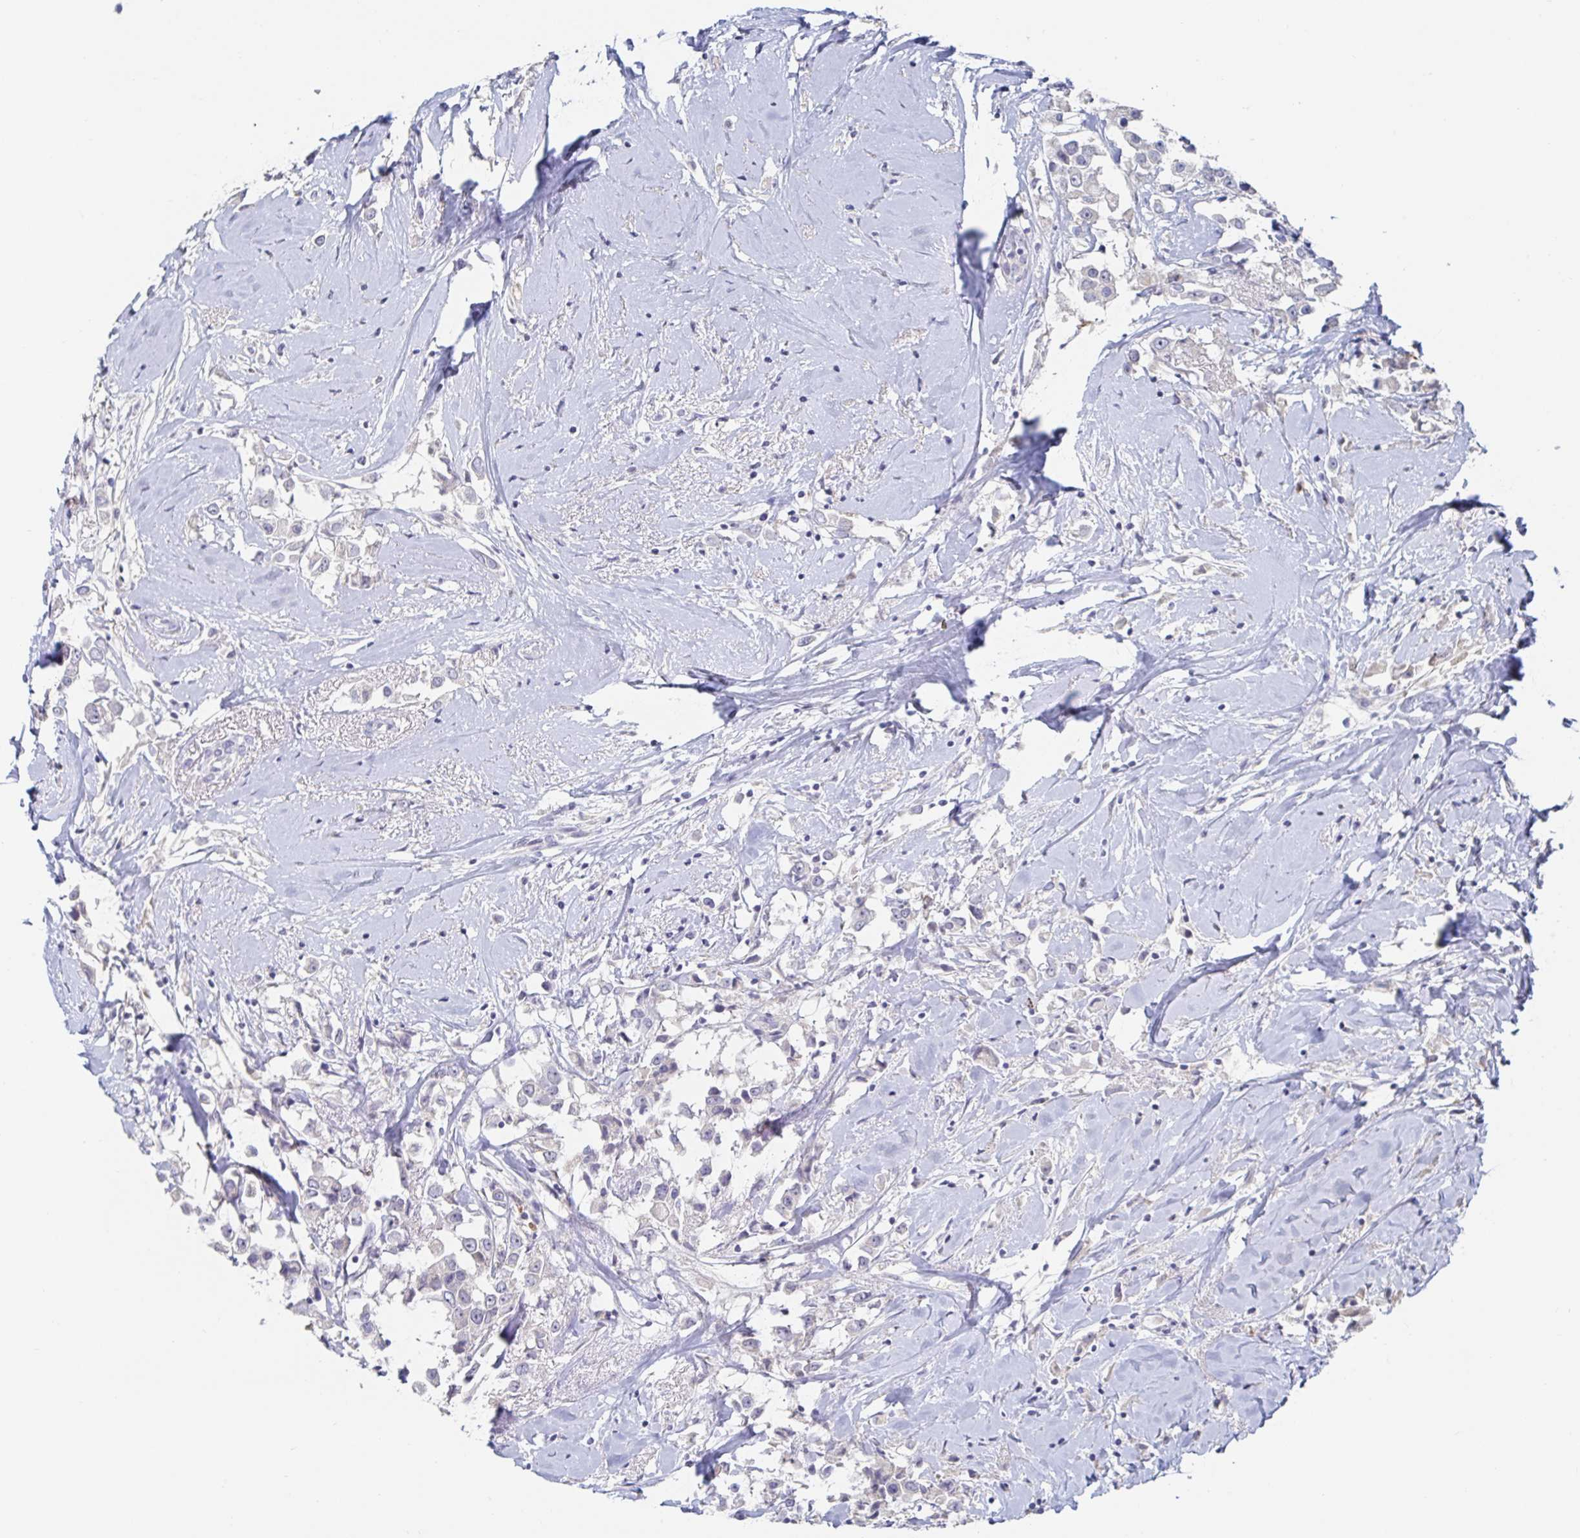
{"staining": {"intensity": "negative", "quantity": "none", "location": "none"}, "tissue": "breast cancer", "cell_type": "Tumor cells", "image_type": "cancer", "snomed": [{"axis": "morphology", "description": "Duct carcinoma"}, {"axis": "topography", "description": "Breast"}], "caption": "Immunohistochemistry (IHC) of intraductal carcinoma (breast) exhibits no expression in tumor cells. The staining was performed using DAB (3,3'-diaminobenzidine) to visualize the protein expression in brown, while the nuclei were stained in blue with hematoxylin (Magnification: 20x).", "gene": "SPPL3", "patient": {"sex": "female", "age": 61}}